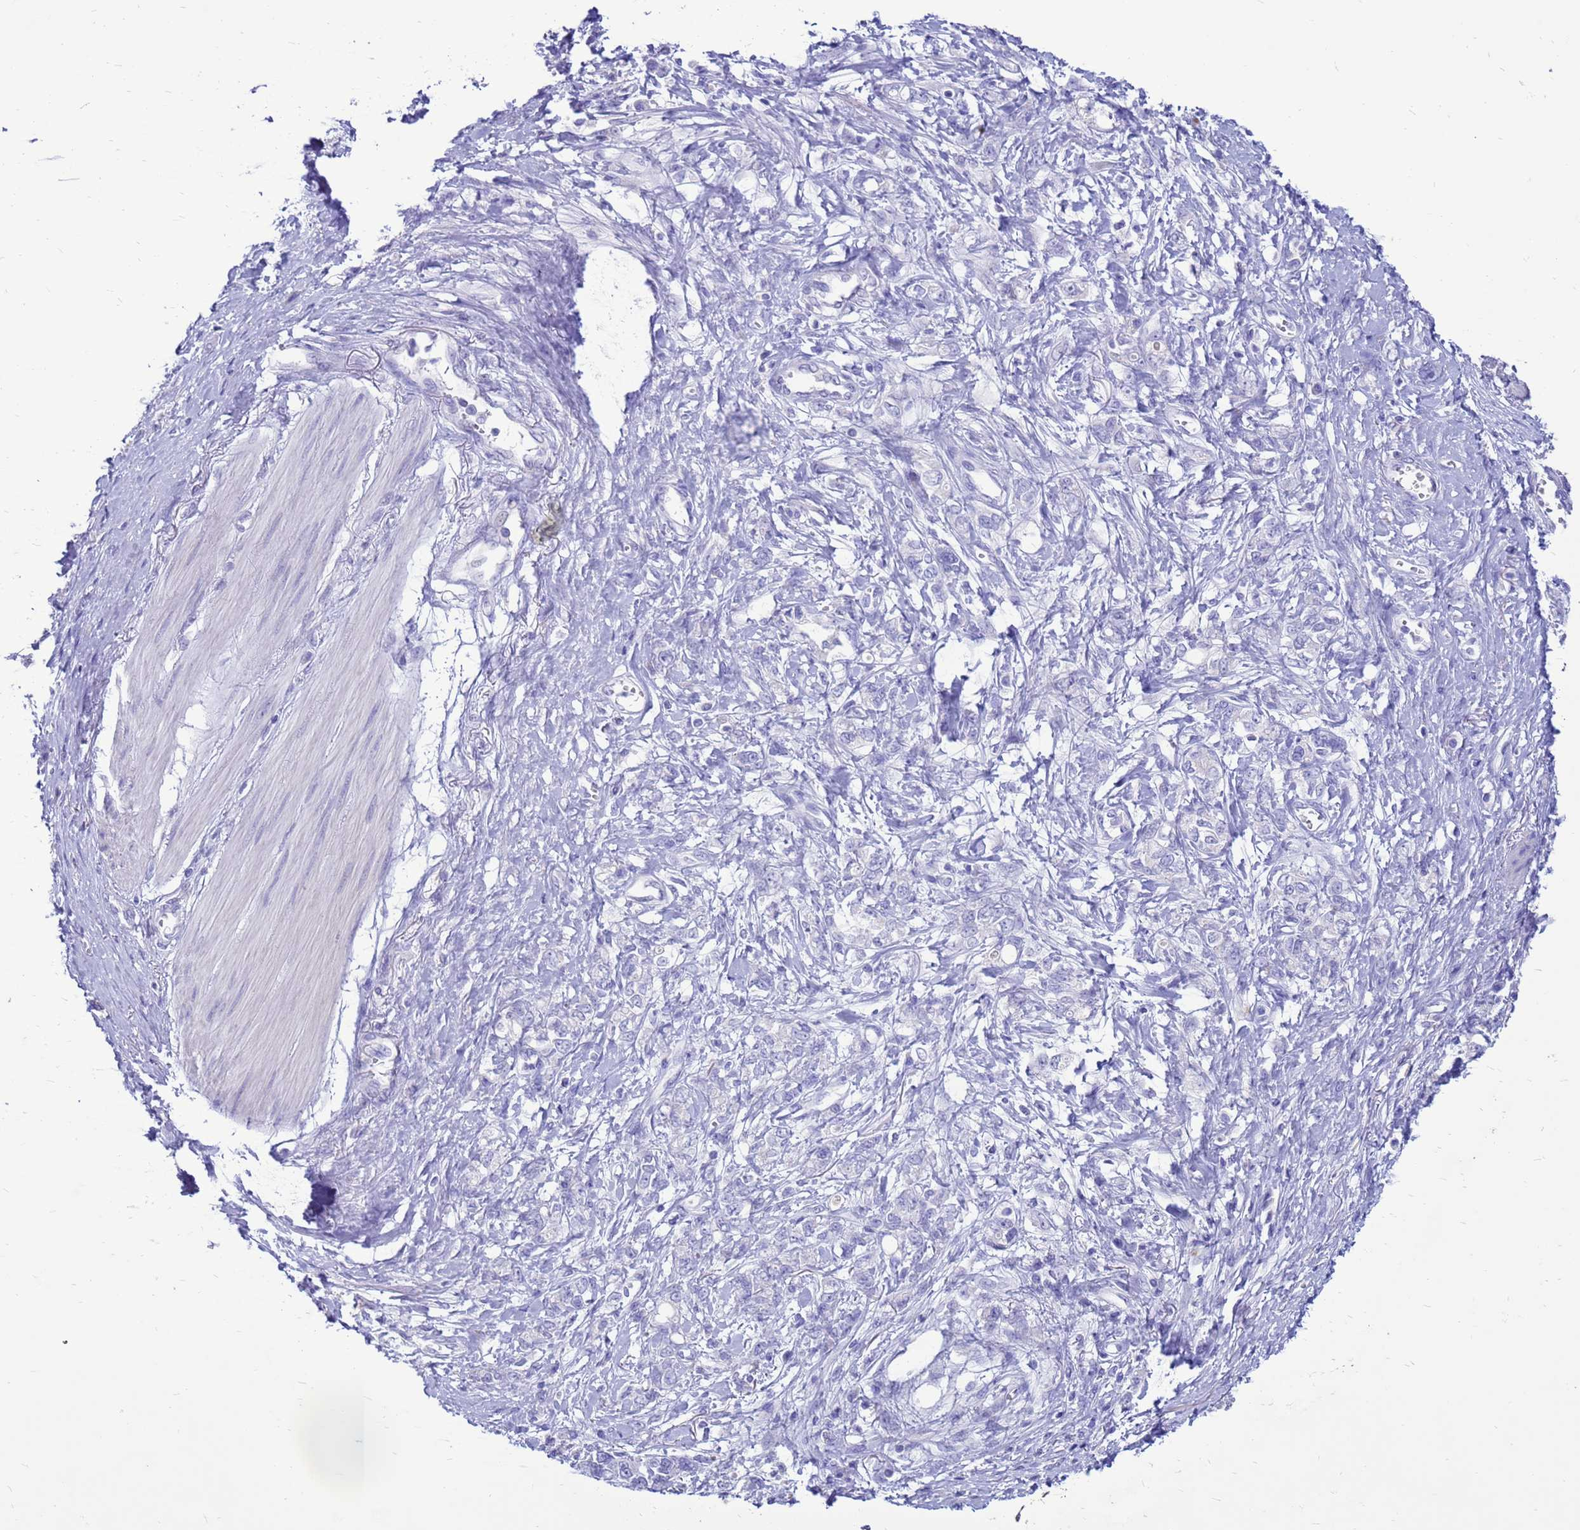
{"staining": {"intensity": "negative", "quantity": "none", "location": "none"}, "tissue": "stomach cancer", "cell_type": "Tumor cells", "image_type": "cancer", "snomed": [{"axis": "morphology", "description": "Adenocarcinoma, NOS"}, {"axis": "topography", "description": "Stomach"}], "caption": "This is an immunohistochemistry histopathology image of adenocarcinoma (stomach). There is no staining in tumor cells.", "gene": "PDE10A", "patient": {"sex": "female", "age": 76}}